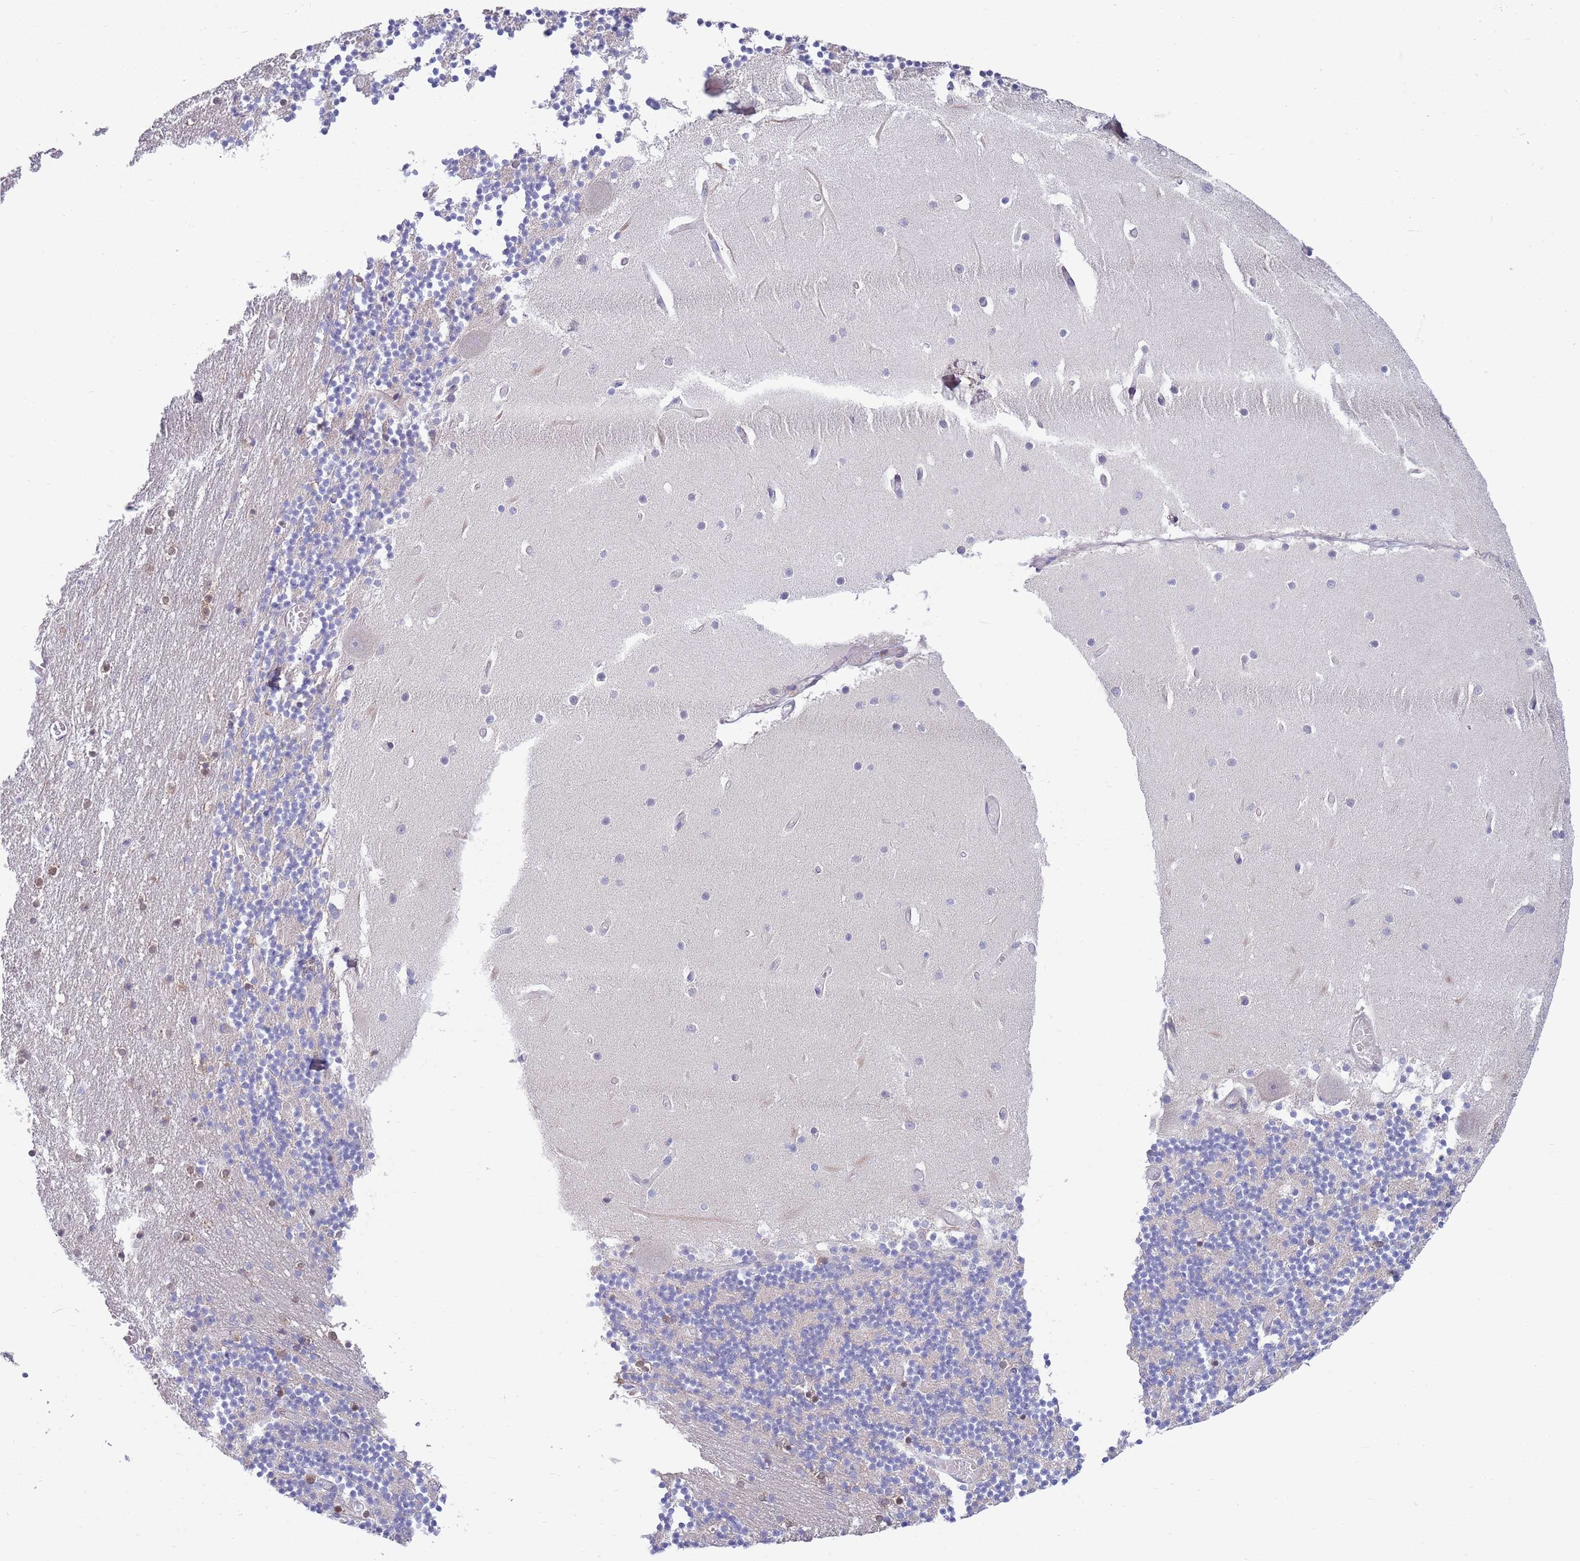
{"staining": {"intensity": "negative", "quantity": "none", "location": "none"}, "tissue": "cerebellum", "cell_type": "Cells in granular layer", "image_type": "normal", "snomed": [{"axis": "morphology", "description": "Normal tissue, NOS"}, {"axis": "topography", "description": "Cerebellum"}], "caption": "IHC histopathology image of benign cerebellum stained for a protein (brown), which demonstrates no positivity in cells in granular layer. (DAB (3,3'-diaminobenzidine) immunohistochemistry, high magnification).", "gene": "NLRP6", "patient": {"sex": "female", "age": 28}}